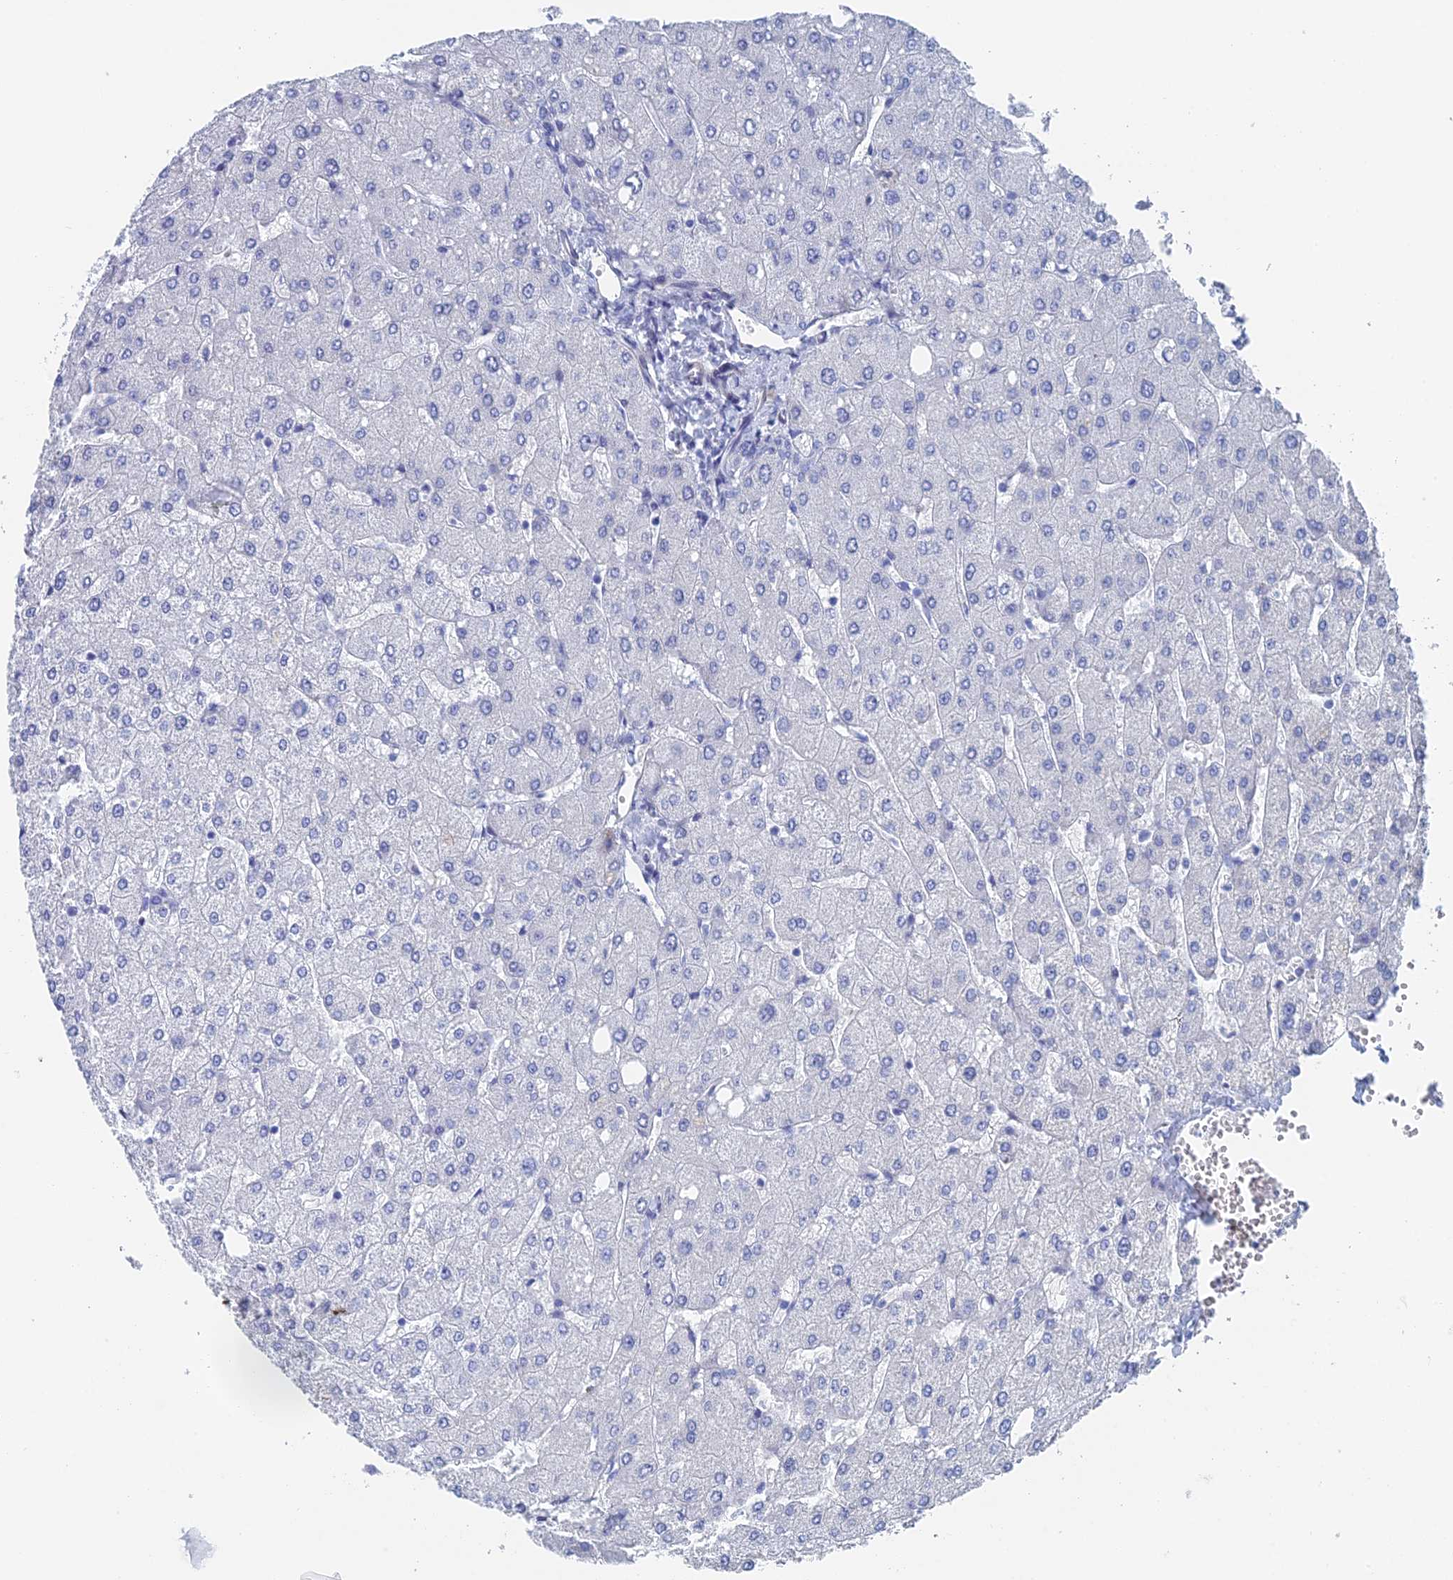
{"staining": {"intensity": "negative", "quantity": "none", "location": "none"}, "tissue": "liver", "cell_type": "Cholangiocytes", "image_type": "normal", "snomed": [{"axis": "morphology", "description": "Normal tissue, NOS"}, {"axis": "topography", "description": "Liver"}], "caption": "The immunohistochemistry (IHC) photomicrograph has no significant positivity in cholangiocytes of liver. (DAB (3,3'-diaminobenzidine) immunohistochemistry visualized using brightfield microscopy, high magnification).", "gene": "KCNK18", "patient": {"sex": "male", "age": 55}}